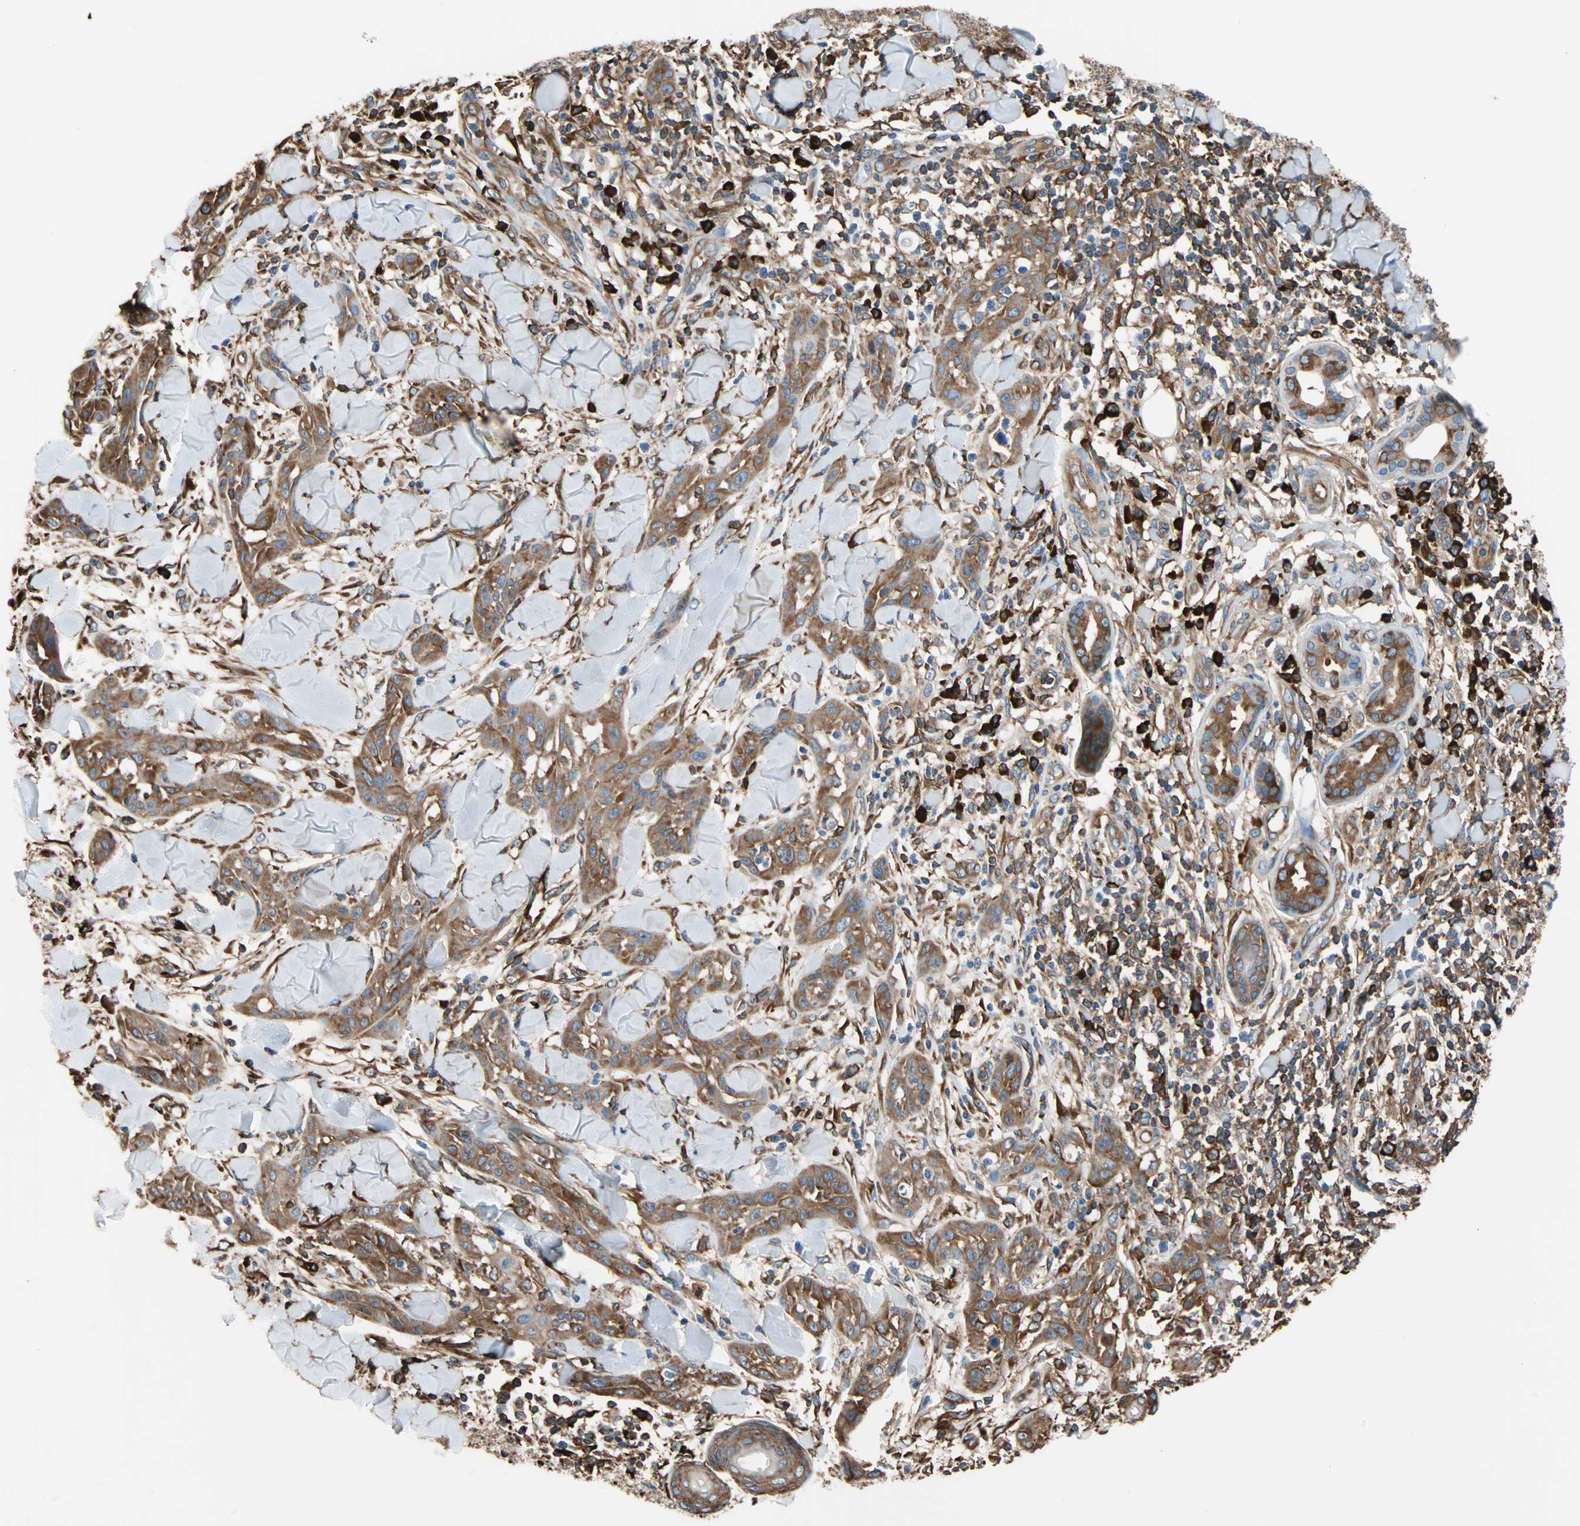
{"staining": {"intensity": "strong", "quantity": ">75%", "location": "cytoplasmic/membranous"}, "tissue": "skin cancer", "cell_type": "Tumor cells", "image_type": "cancer", "snomed": [{"axis": "morphology", "description": "Squamous cell carcinoma, NOS"}, {"axis": "topography", "description": "Skin"}], "caption": "Human squamous cell carcinoma (skin) stained for a protein (brown) demonstrates strong cytoplasmic/membranous positive positivity in approximately >75% of tumor cells.", "gene": "EEF2", "patient": {"sex": "male", "age": 24}}